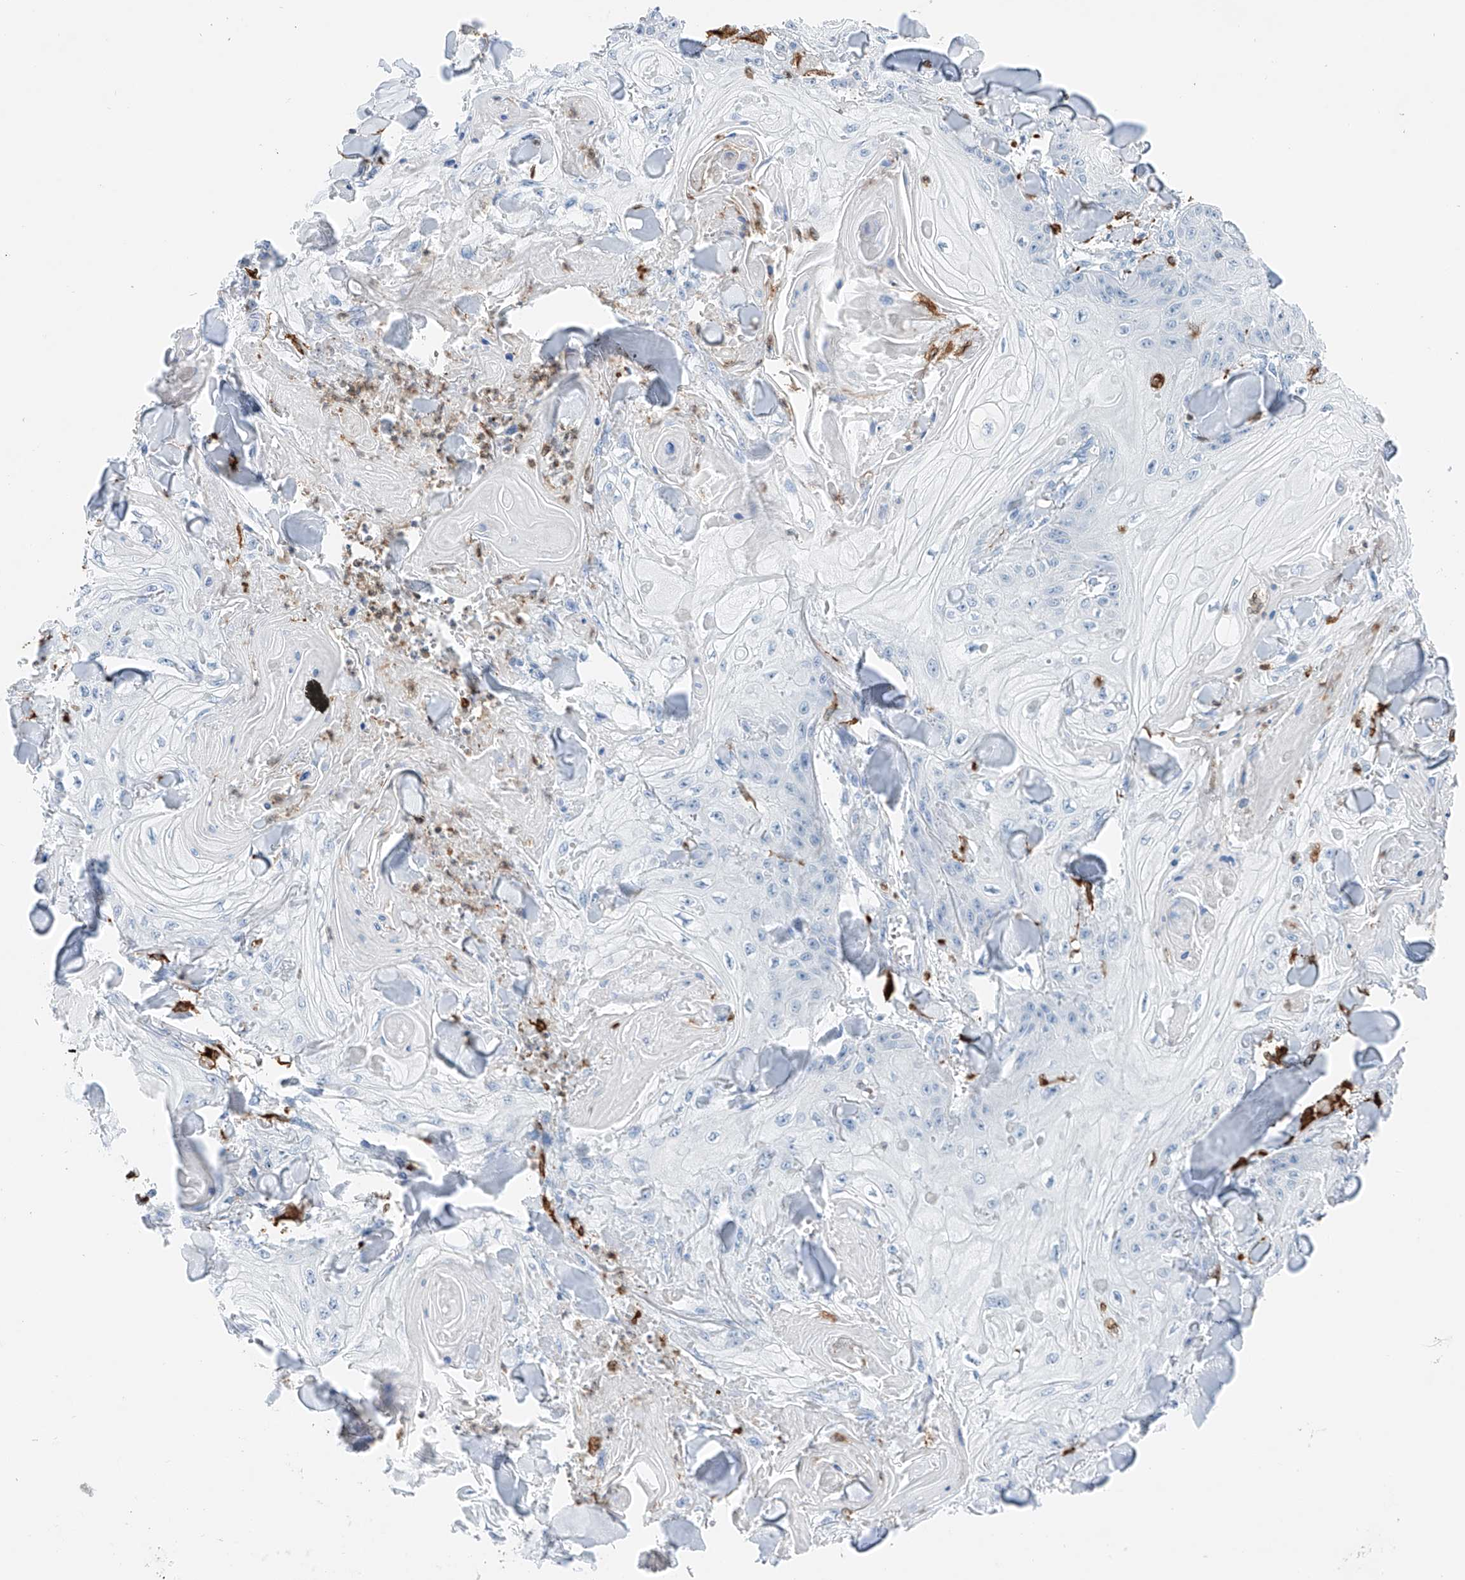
{"staining": {"intensity": "negative", "quantity": "none", "location": "none"}, "tissue": "skin cancer", "cell_type": "Tumor cells", "image_type": "cancer", "snomed": [{"axis": "morphology", "description": "Squamous cell carcinoma, NOS"}, {"axis": "topography", "description": "Skin"}], "caption": "An immunohistochemistry micrograph of skin cancer (squamous cell carcinoma) is shown. There is no staining in tumor cells of skin cancer (squamous cell carcinoma).", "gene": "TBXAS1", "patient": {"sex": "male", "age": 74}}